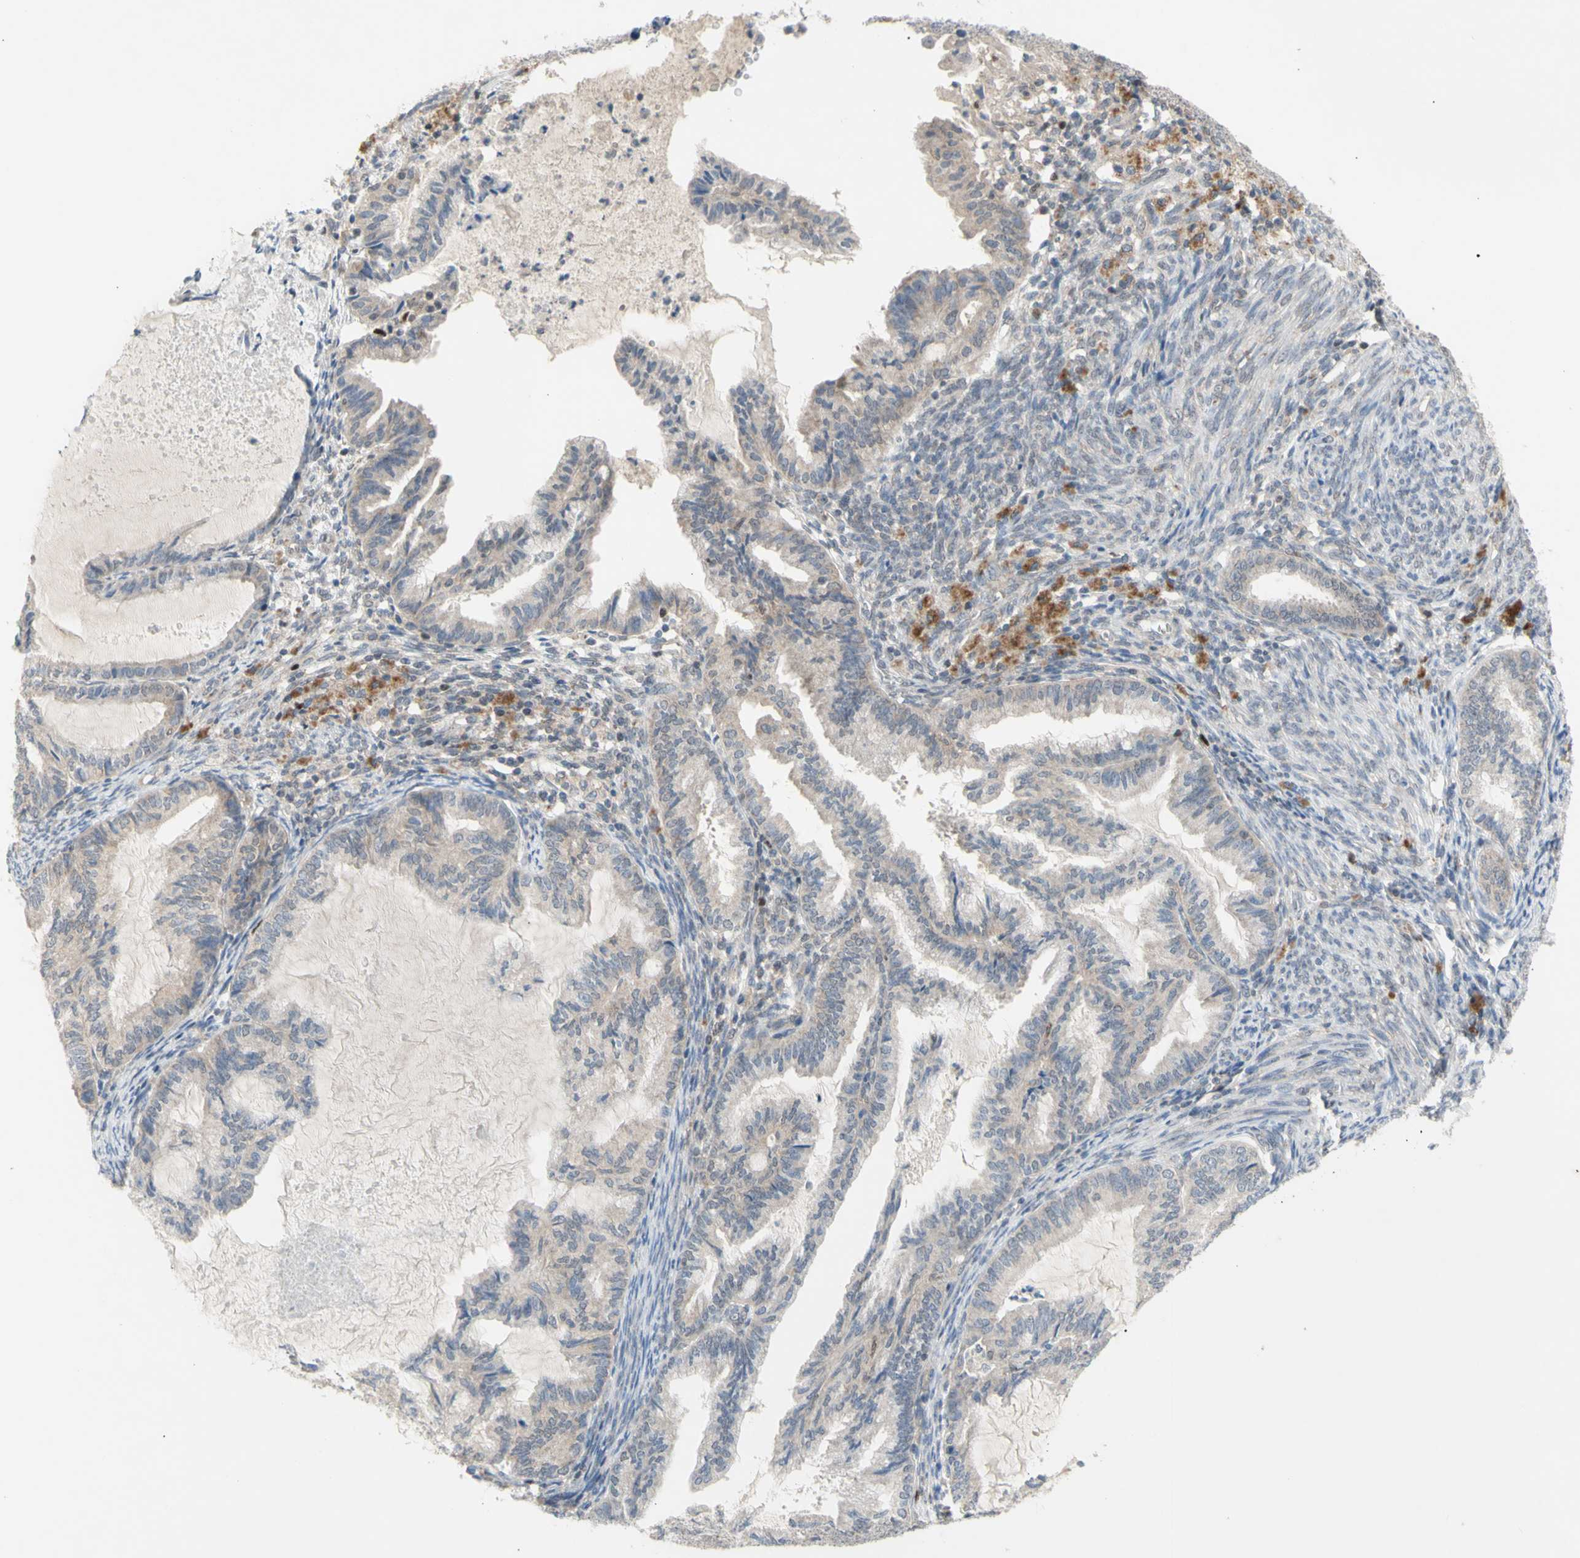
{"staining": {"intensity": "weak", "quantity": ">75%", "location": "cytoplasmic/membranous"}, "tissue": "cervical cancer", "cell_type": "Tumor cells", "image_type": "cancer", "snomed": [{"axis": "morphology", "description": "Normal tissue, NOS"}, {"axis": "morphology", "description": "Adenocarcinoma, NOS"}, {"axis": "topography", "description": "Cervix"}, {"axis": "topography", "description": "Endometrium"}], "caption": "A brown stain highlights weak cytoplasmic/membranous staining of a protein in cervical adenocarcinoma tumor cells.", "gene": "NLRP1", "patient": {"sex": "female", "age": 86}}